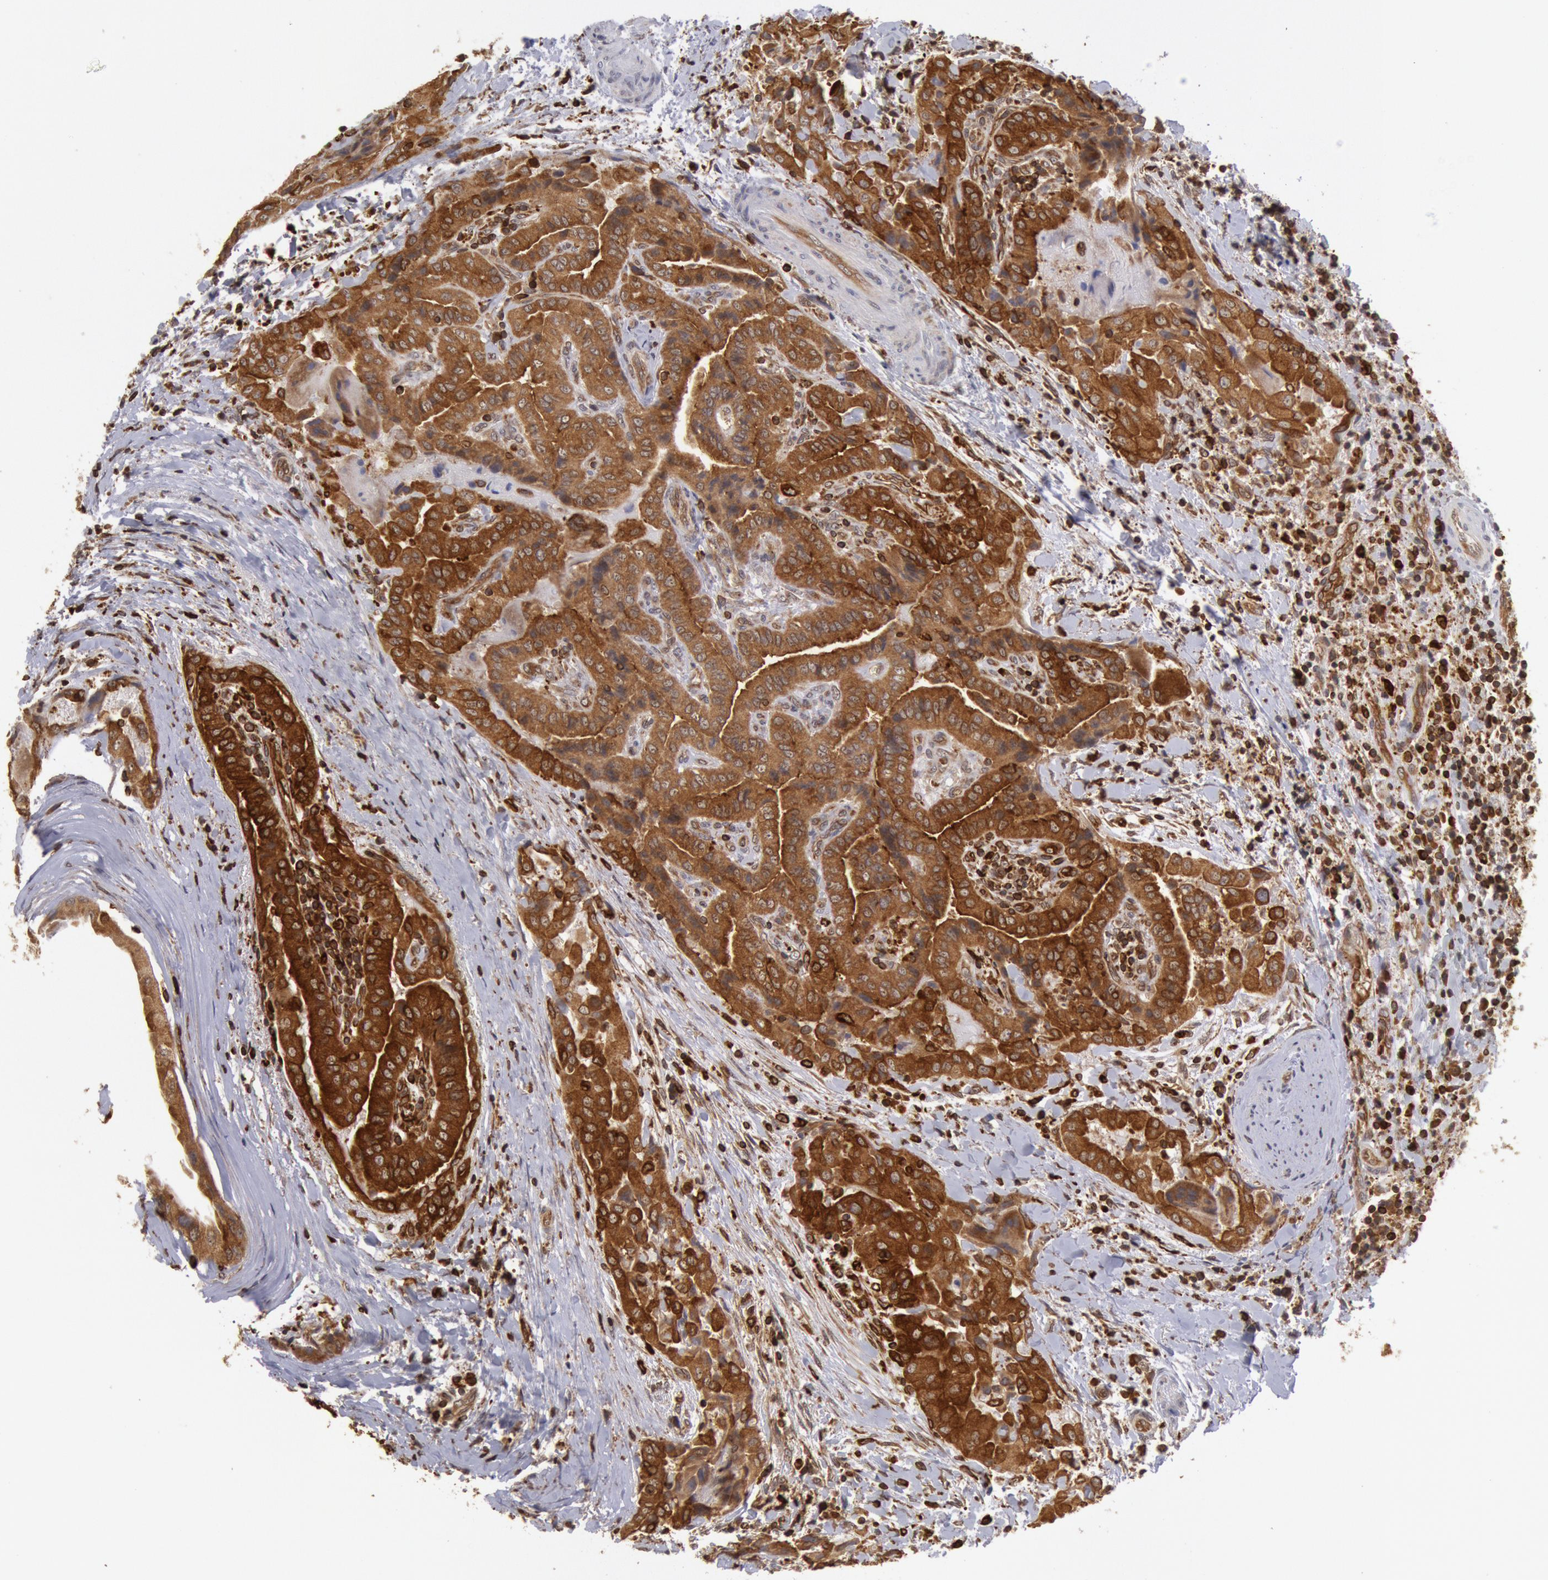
{"staining": {"intensity": "strong", "quantity": ">75%", "location": "cytoplasmic/membranous"}, "tissue": "thyroid cancer", "cell_type": "Tumor cells", "image_type": "cancer", "snomed": [{"axis": "morphology", "description": "Papillary adenocarcinoma, NOS"}, {"axis": "topography", "description": "Thyroid gland"}], "caption": "Protein expression analysis of human thyroid cancer reveals strong cytoplasmic/membranous expression in approximately >75% of tumor cells.", "gene": "TAP2", "patient": {"sex": "female", "age": 71}}